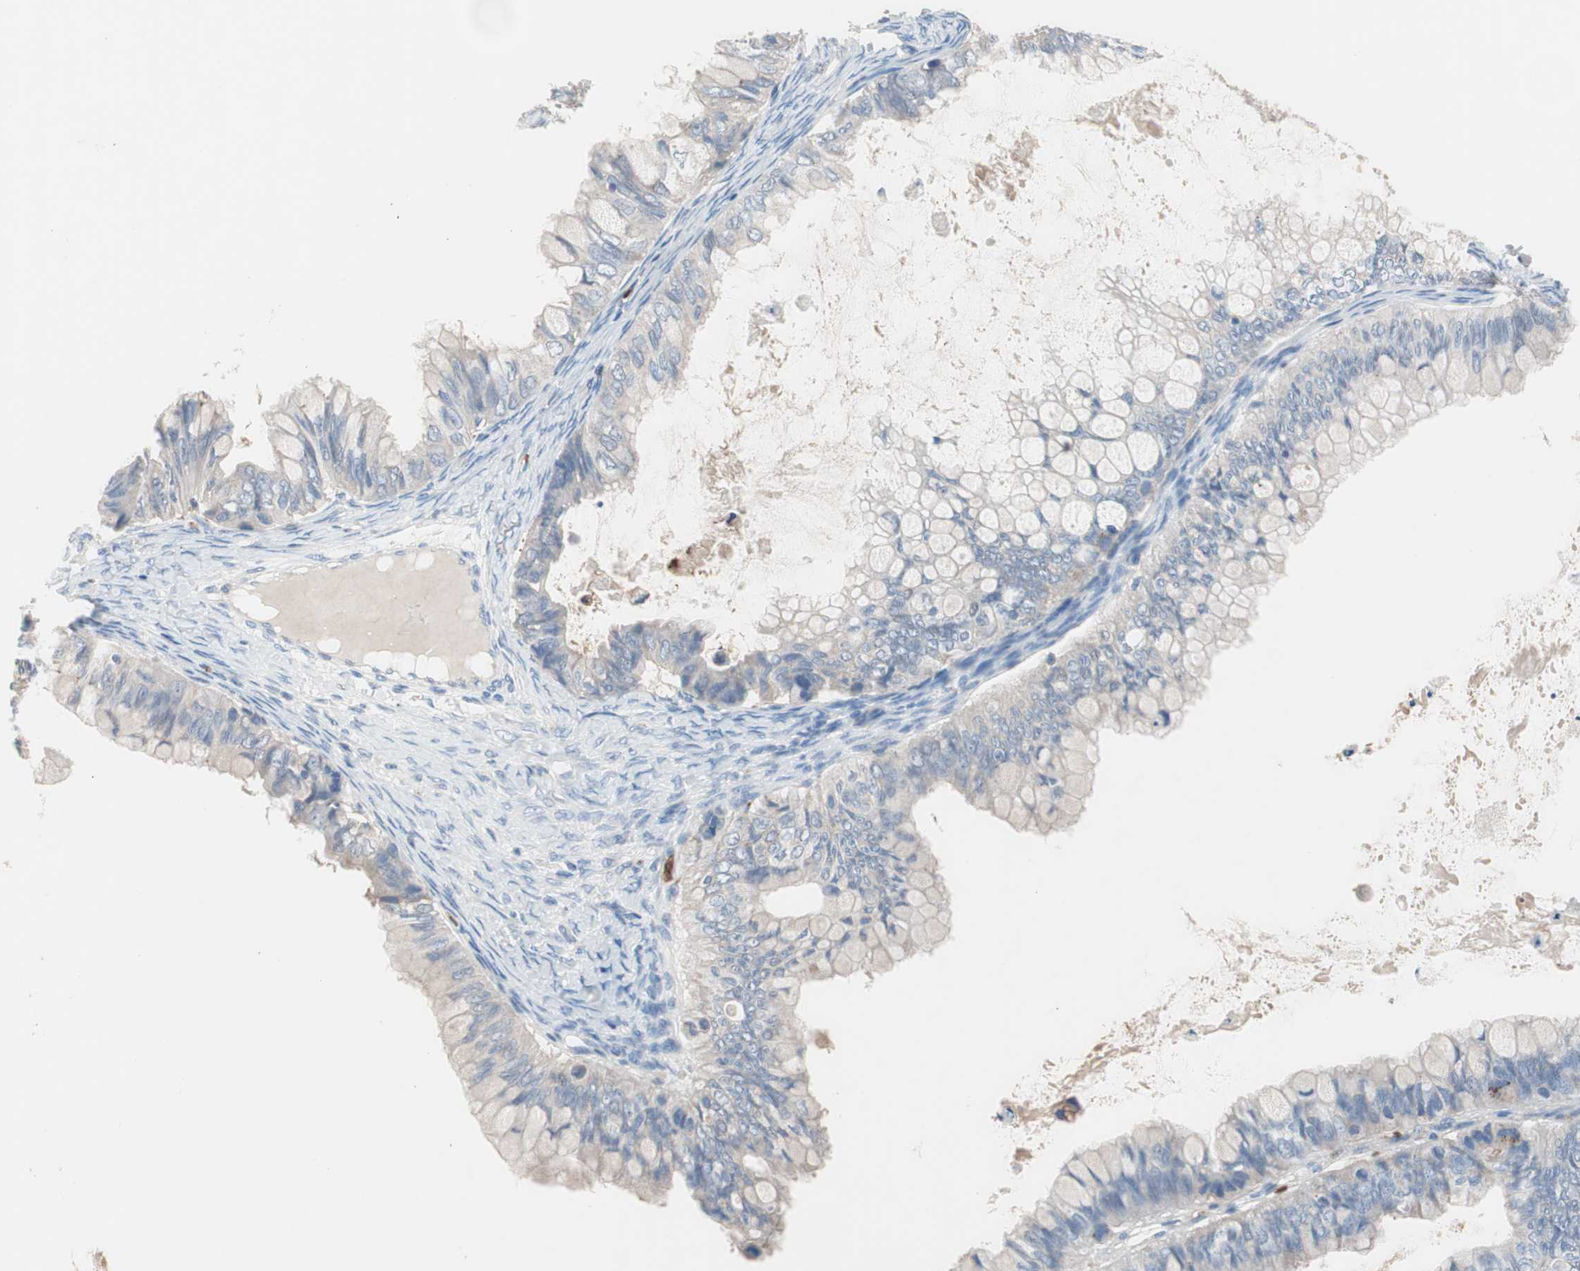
{"staining": {"intensity": "weak", "quantity": "<25%", "location": "cytoplasmic/membranous"}, "tissue": "ovarian cancer", "cell_type": "Tumor cells", "image_type": "cancer", "snomed": [{"axis": "morphology", "description": "Cystadenocarcinoma, mucinous, NOS"}, {"axis": "topography", "description": "Ovary"}], "caption": "Histopathology image shows no protein positivity in tumor cells of ovarian mucinous cystadenocarcinoma tissue. The staining is performed using DAB brown chromogen with nuclei counter-stained in using hematoxylin.", "gene": "CLEC4D", "patient": {"sex": "female", "age": 80}}